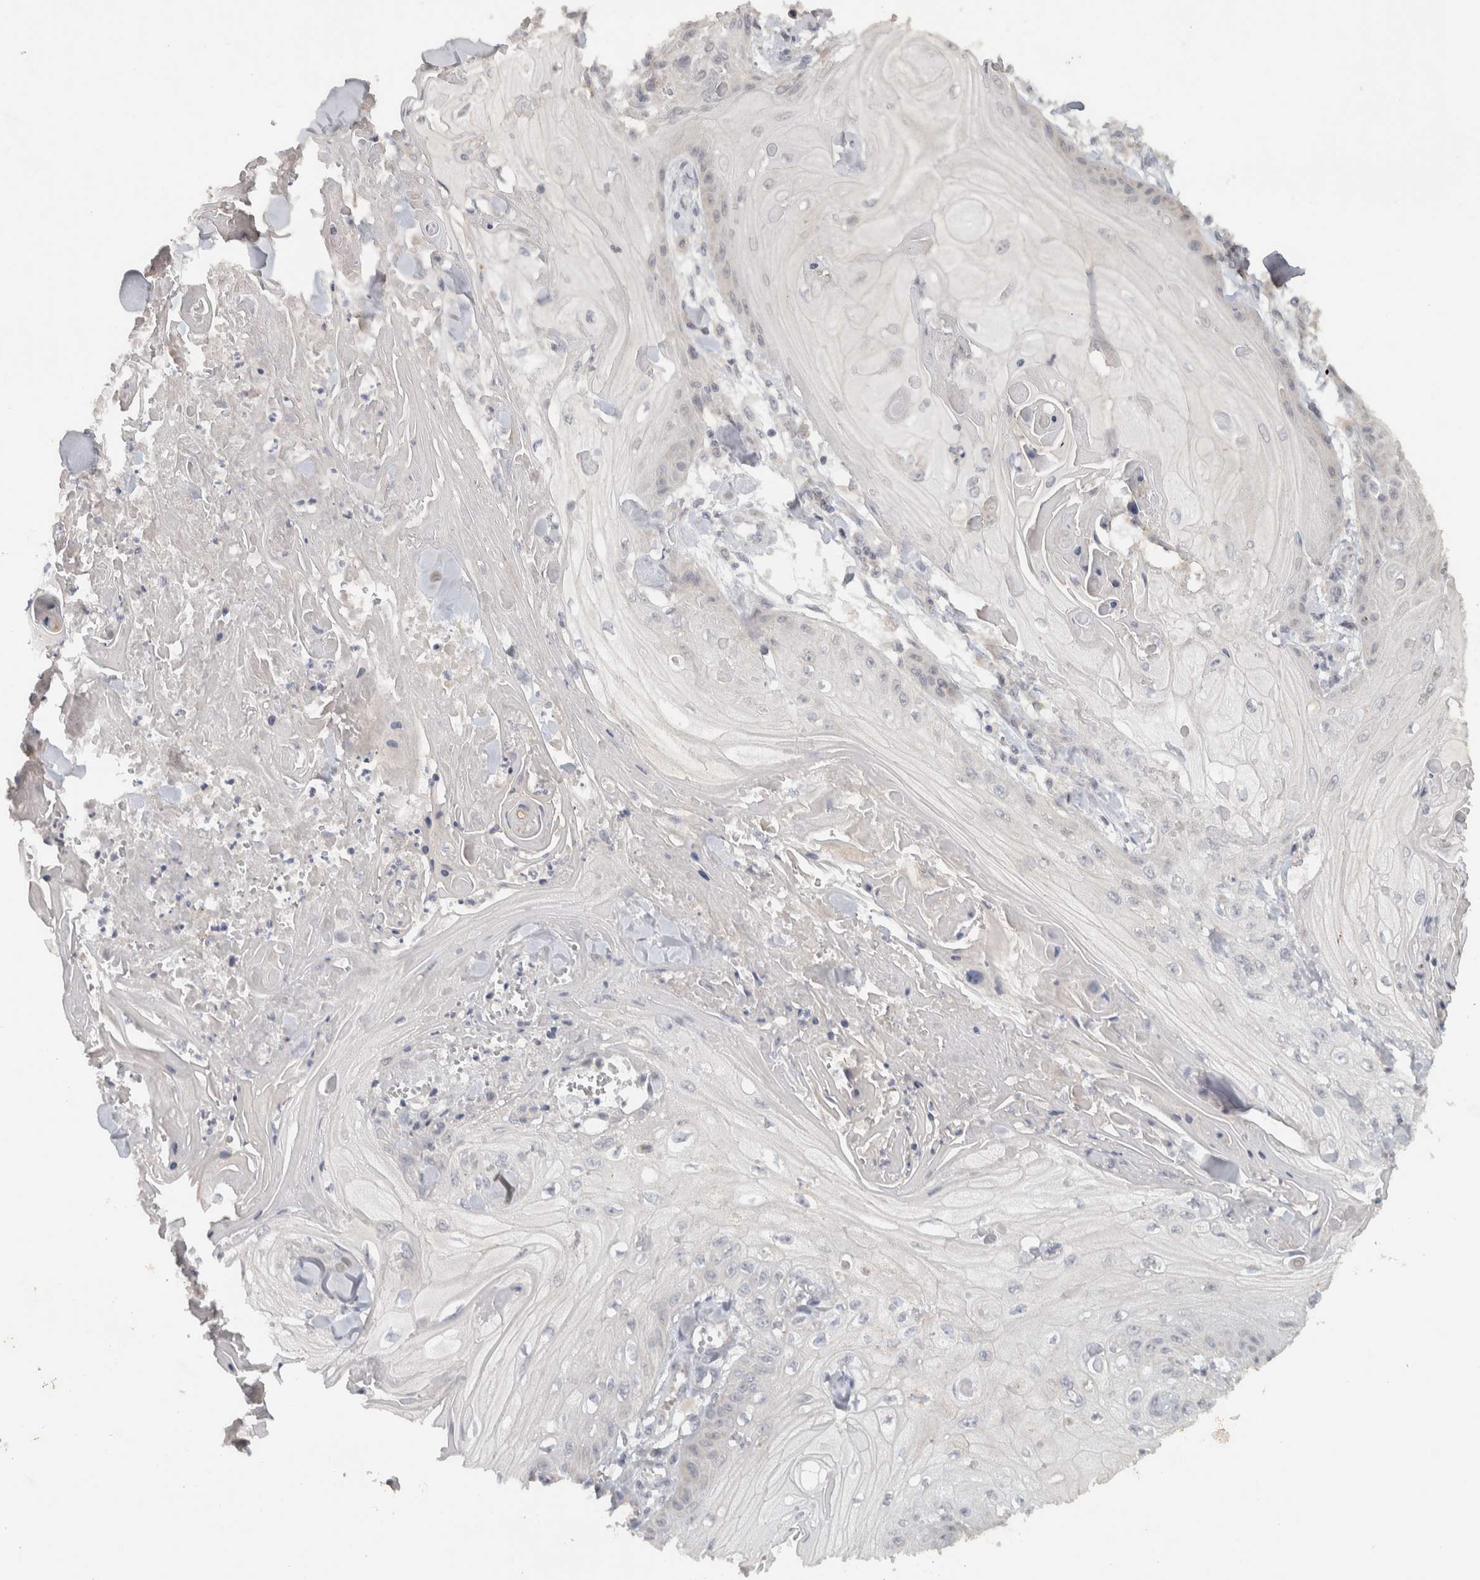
{"staining": {"intensity": "negative", "quantity": "none", "location": "none"}, "tissue": "skin cancer", "cell_type": "Tumor cells", "image_type": "cancer", "snomed": [{"axis": "morphology", "description": "Squamous cell carcinoma, NOS"}, {"axis": "topography", "description": "Skin"}], "caption": "Immunohistochemistry (IHC) of human skin squamous cell carcinoma shows no staining in tumor cells.", "gene": "AFP", "patient": {"sex": "male", "age": 74}}